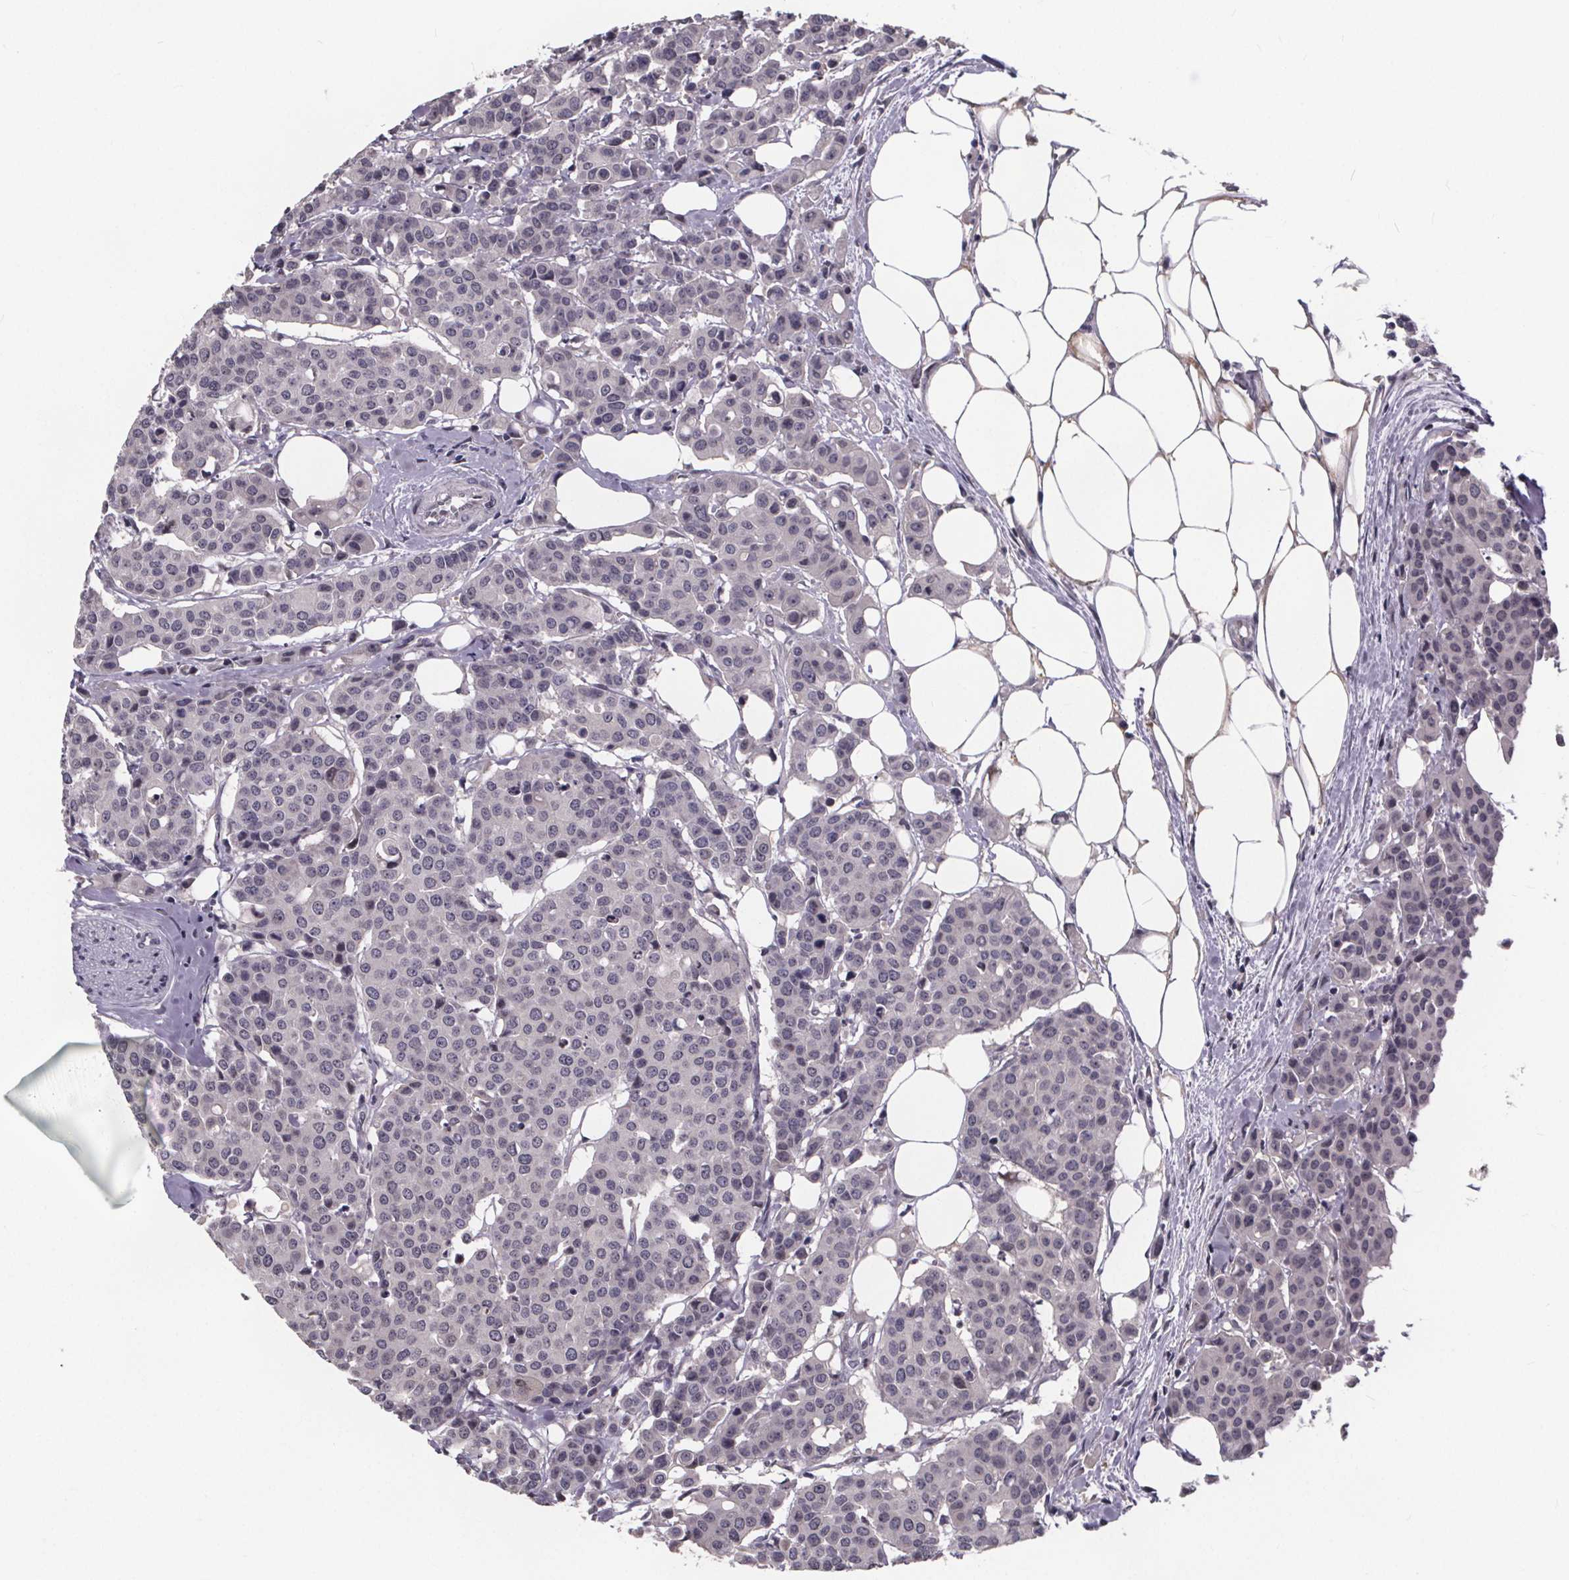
{"staining": {"intensity": "negative", "quantity": "none", "location": "none"}, "tissue": "carcinoid", "cell_type": "Tumor cells", "image_type": "cancer", "snomed": [{"axis": "morphology", "description": "Carcinoid, malignant, NOS"}, {"axis": "topography", "description": "Colon"}], "caption": "Tumor cells show no significant protein staining in carcinoid. The staining is performed using DAB (3,3'-diaminobenzidine) brown chromogen with nuclei counter-stained in using hematoxylin.", "gene": "FAM181B", "patient": {"sex": "male", "age": 81}}